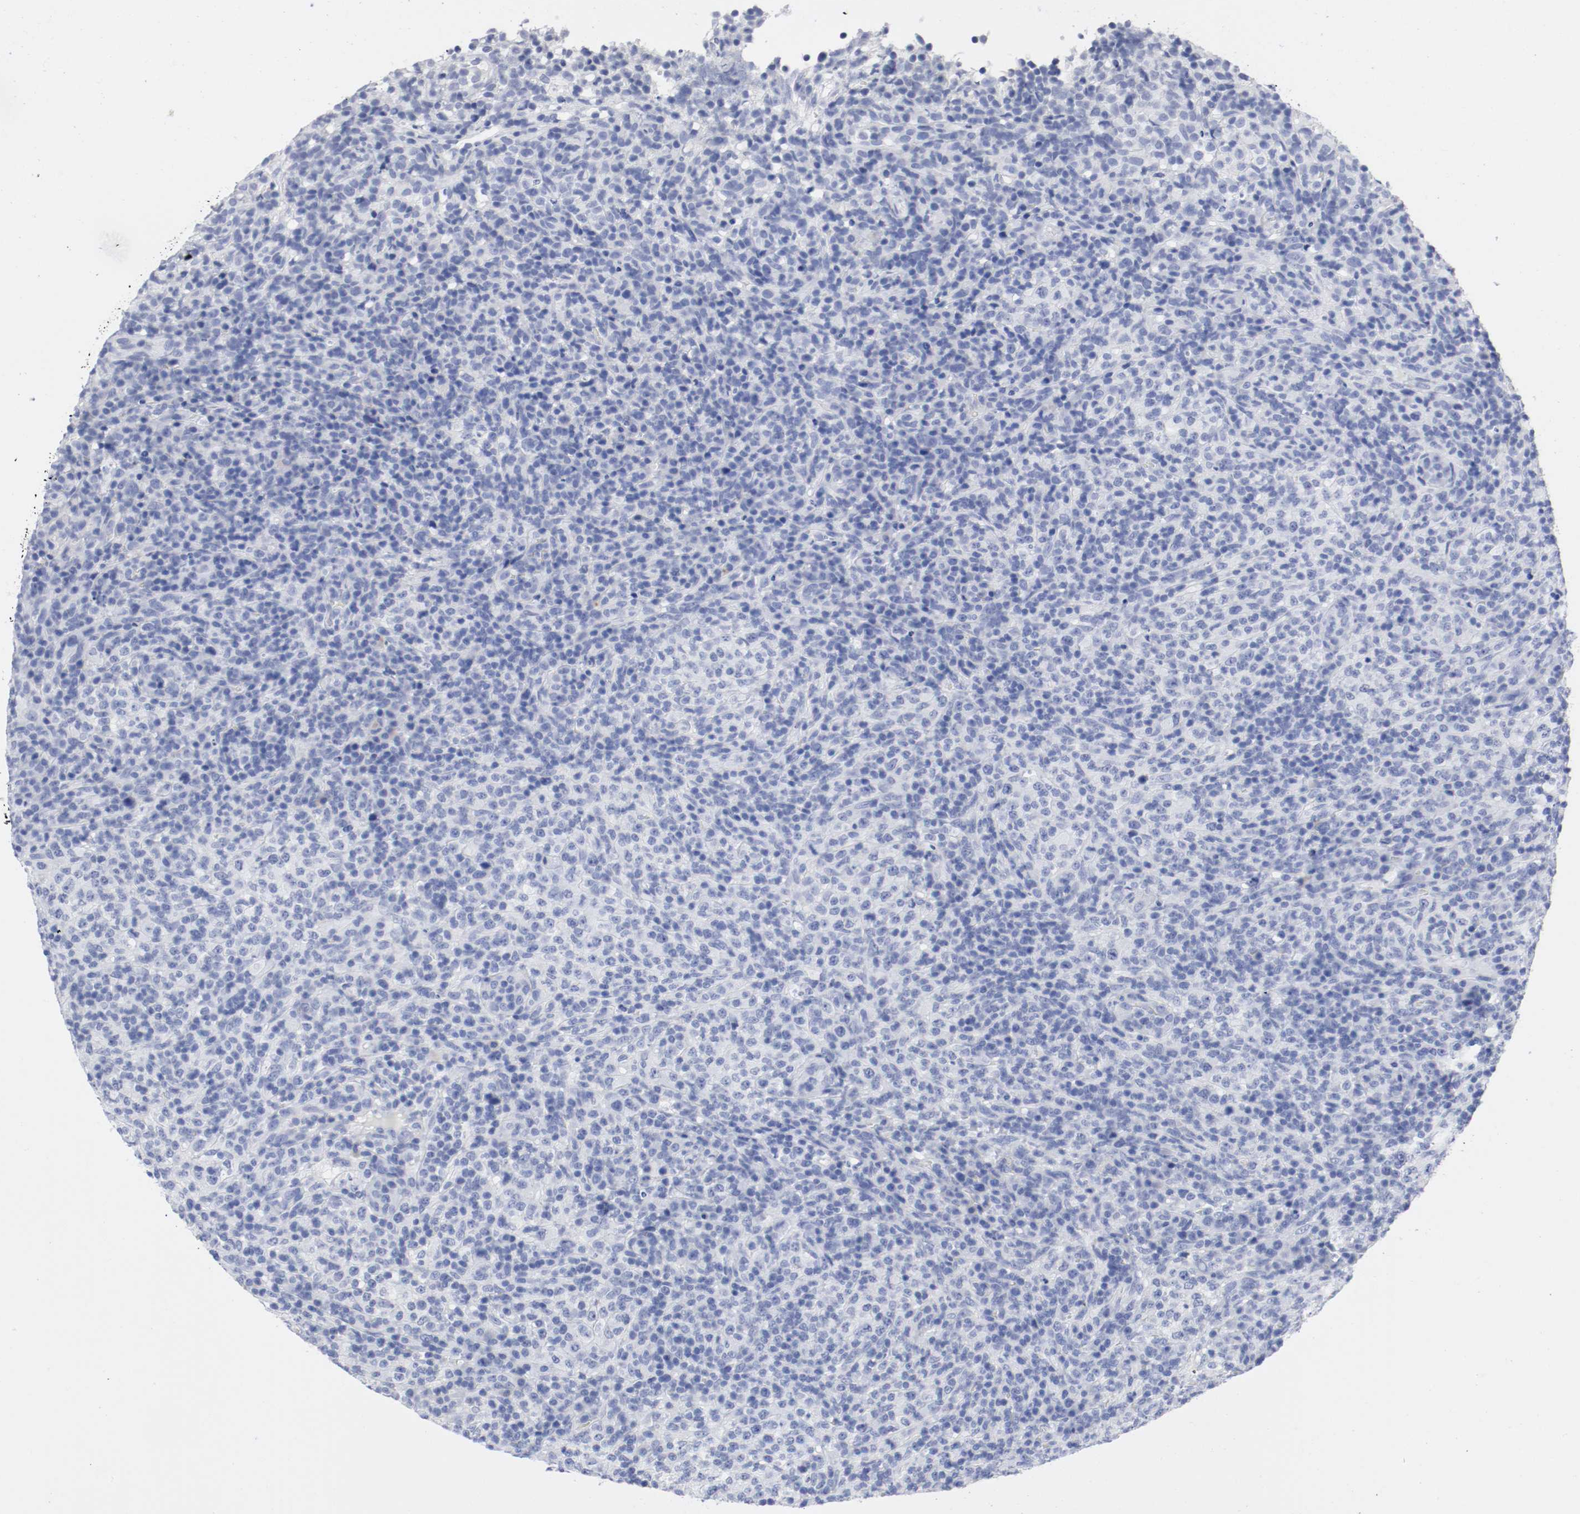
{"staining": {"intensity": "negative", "quantity": "none", "location": "none"}, "tissue": "lymphoma", "cell_type": "Tumor cells", "image_type": "cancer", "snomed": [{"axis": "morphology", "description": "Malignant lymphoma, non-Hodgkin's type, High grade"}, {"axis": "topography", "description": "Lymph node"}], "caption": "The image exhibits no significant staining in tumor cells of lymphoma. (DAB (3,3'-diaminobenzidine) IHC, high magnification).", "gene": "GAD1", "patient": {"sex": "female", "age": 76}}